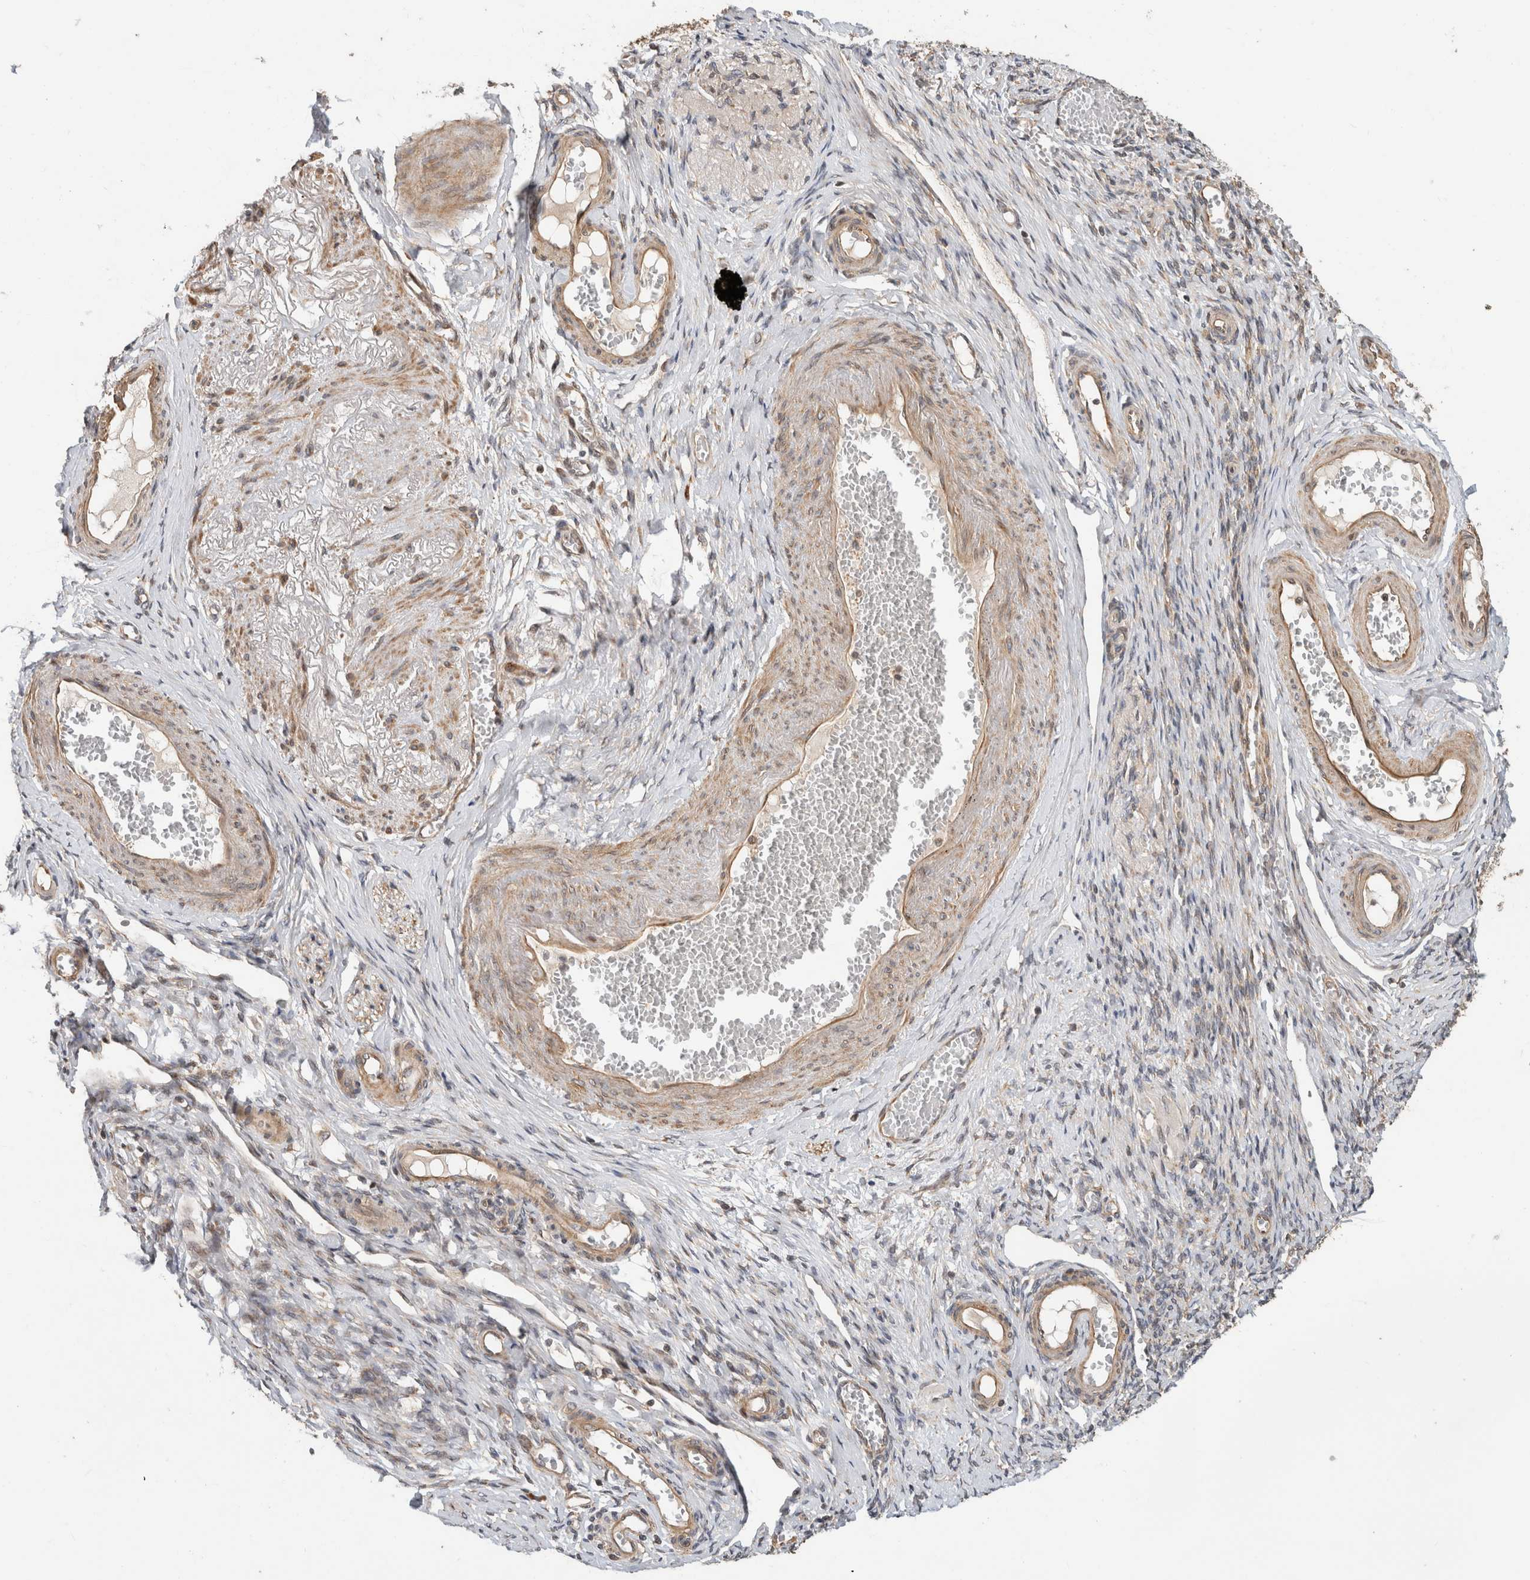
{"staining": {"intensity": "moderate", "quantity": ">75%", "location": "cytoplasmic/membranous,nuclear"}, "tissue": "adipose tissue", "cell_type": "Adipocytes", "image_type": "normal", "snomed": [{"axis": "morphology", "description": "Normal tissue, NOS"}, {"axis": "topography", "description": "Vascular tissue"}, {"axis": "topography", "description": "Fallopian tube"}, {"axis": "topography", "description": "Ovary"}], "caption": "Immunohistochemistry (IHC) histopathology image of unremarkable adipose tissue: adipose tissue stained using immunohistochemistry displays medium levels of moderate protein expression localized specifically in the cytoplasmic/membranous,nuclear of adipocytes, appearing as a cytoplasmic/membranous,nuclear brown color.", "gene": "PCDHB15", "patient": {"sex": "female", "age": 67}}